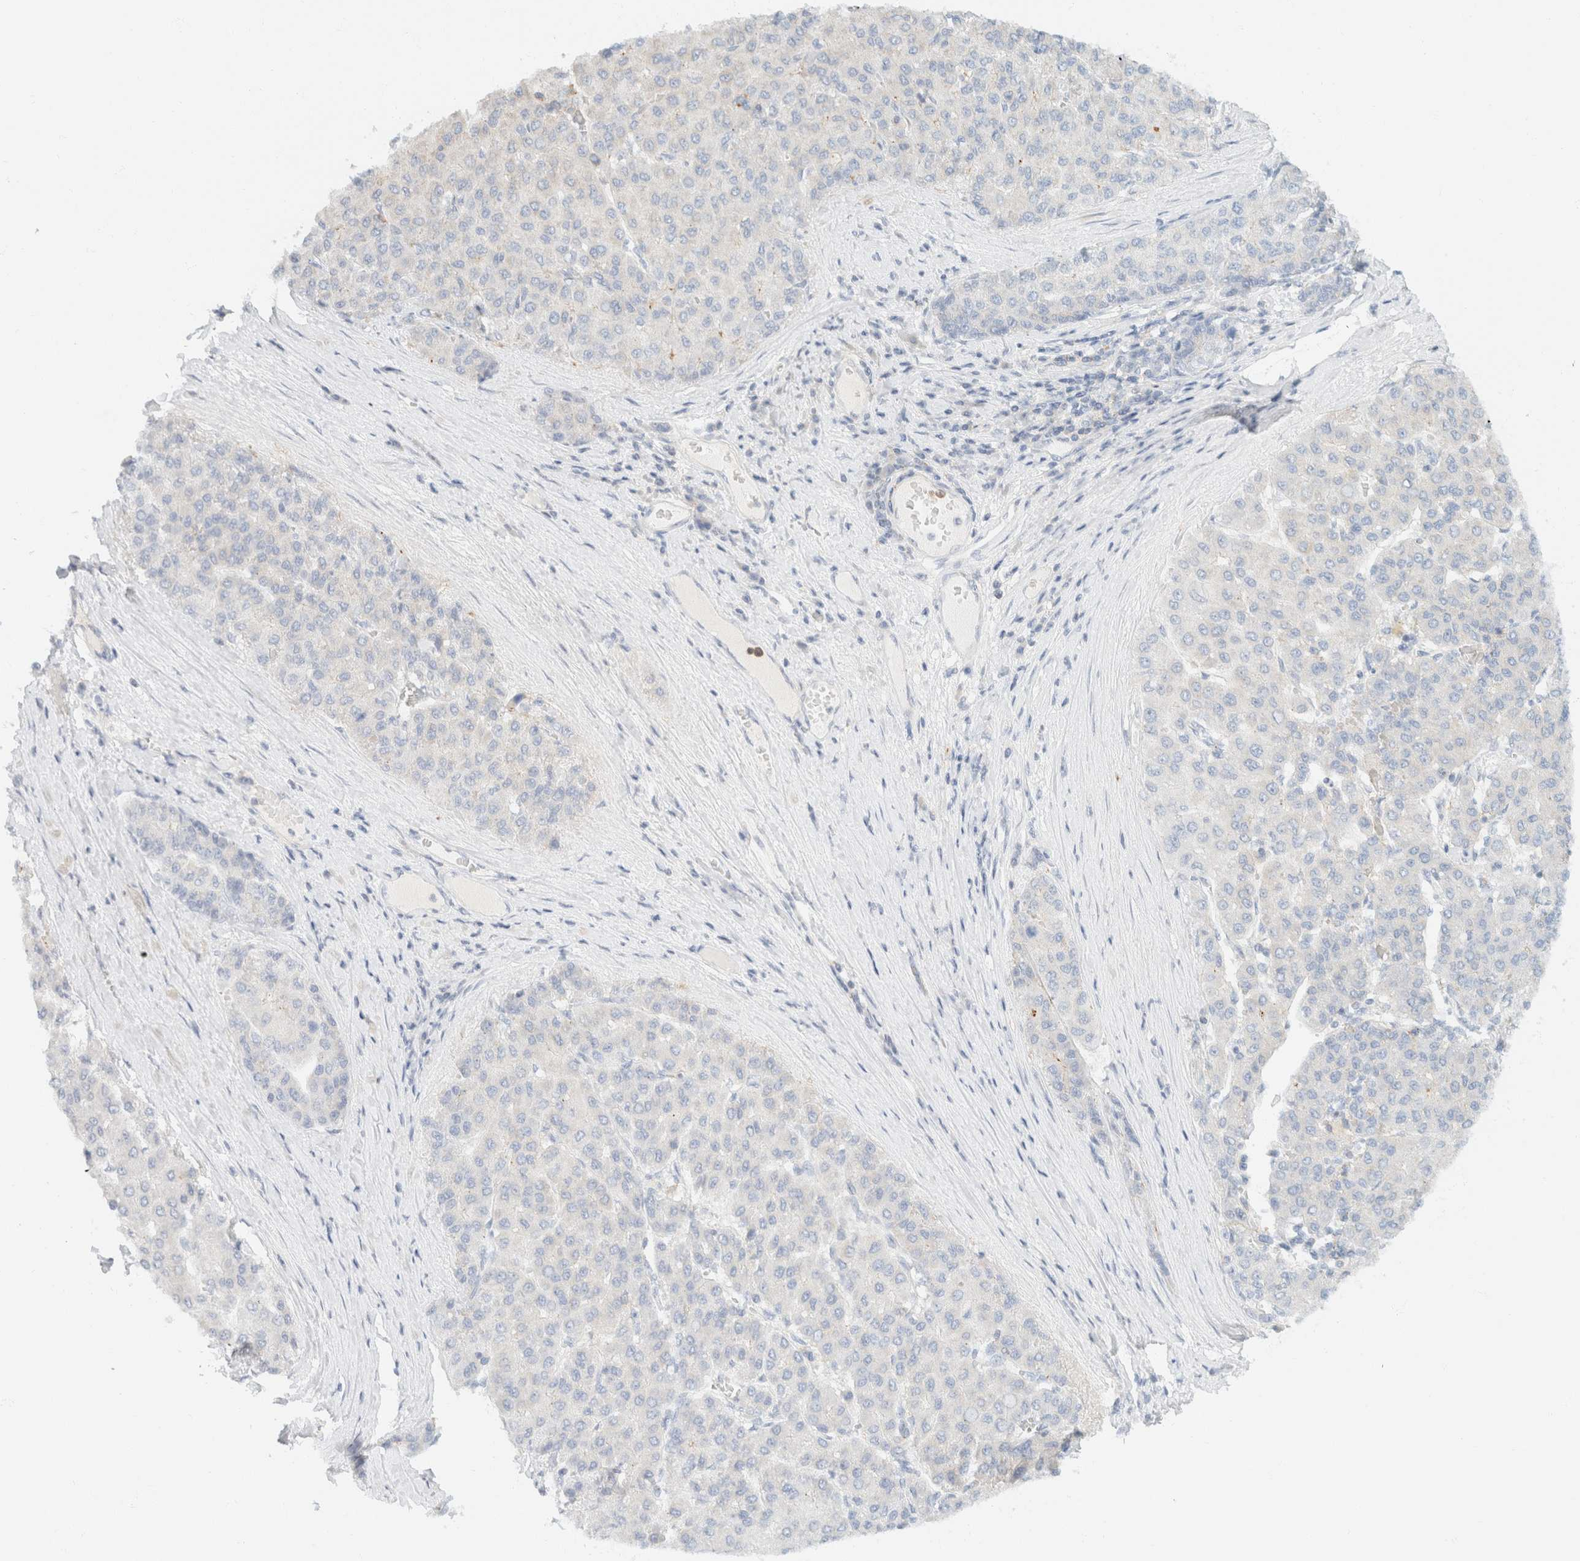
{"staining": {"intensity": "negative", "quantity": "none", "location": "none"}, "tissue": "liver cancer", "cell_type": "Tumor cells", "image_type": "cancer", "snomed": [{"axis": "morphology", "description": "Carcinoma, Hepatocellular, NOS"}, {"axis": "topography", "description": "Liver"}], "caption": "There is no significant positivity in tumor cells of liver hepatocellular carcinoma.", "gene": "SH3GLB2", "patient": {"sex": "male", "age": 65}}